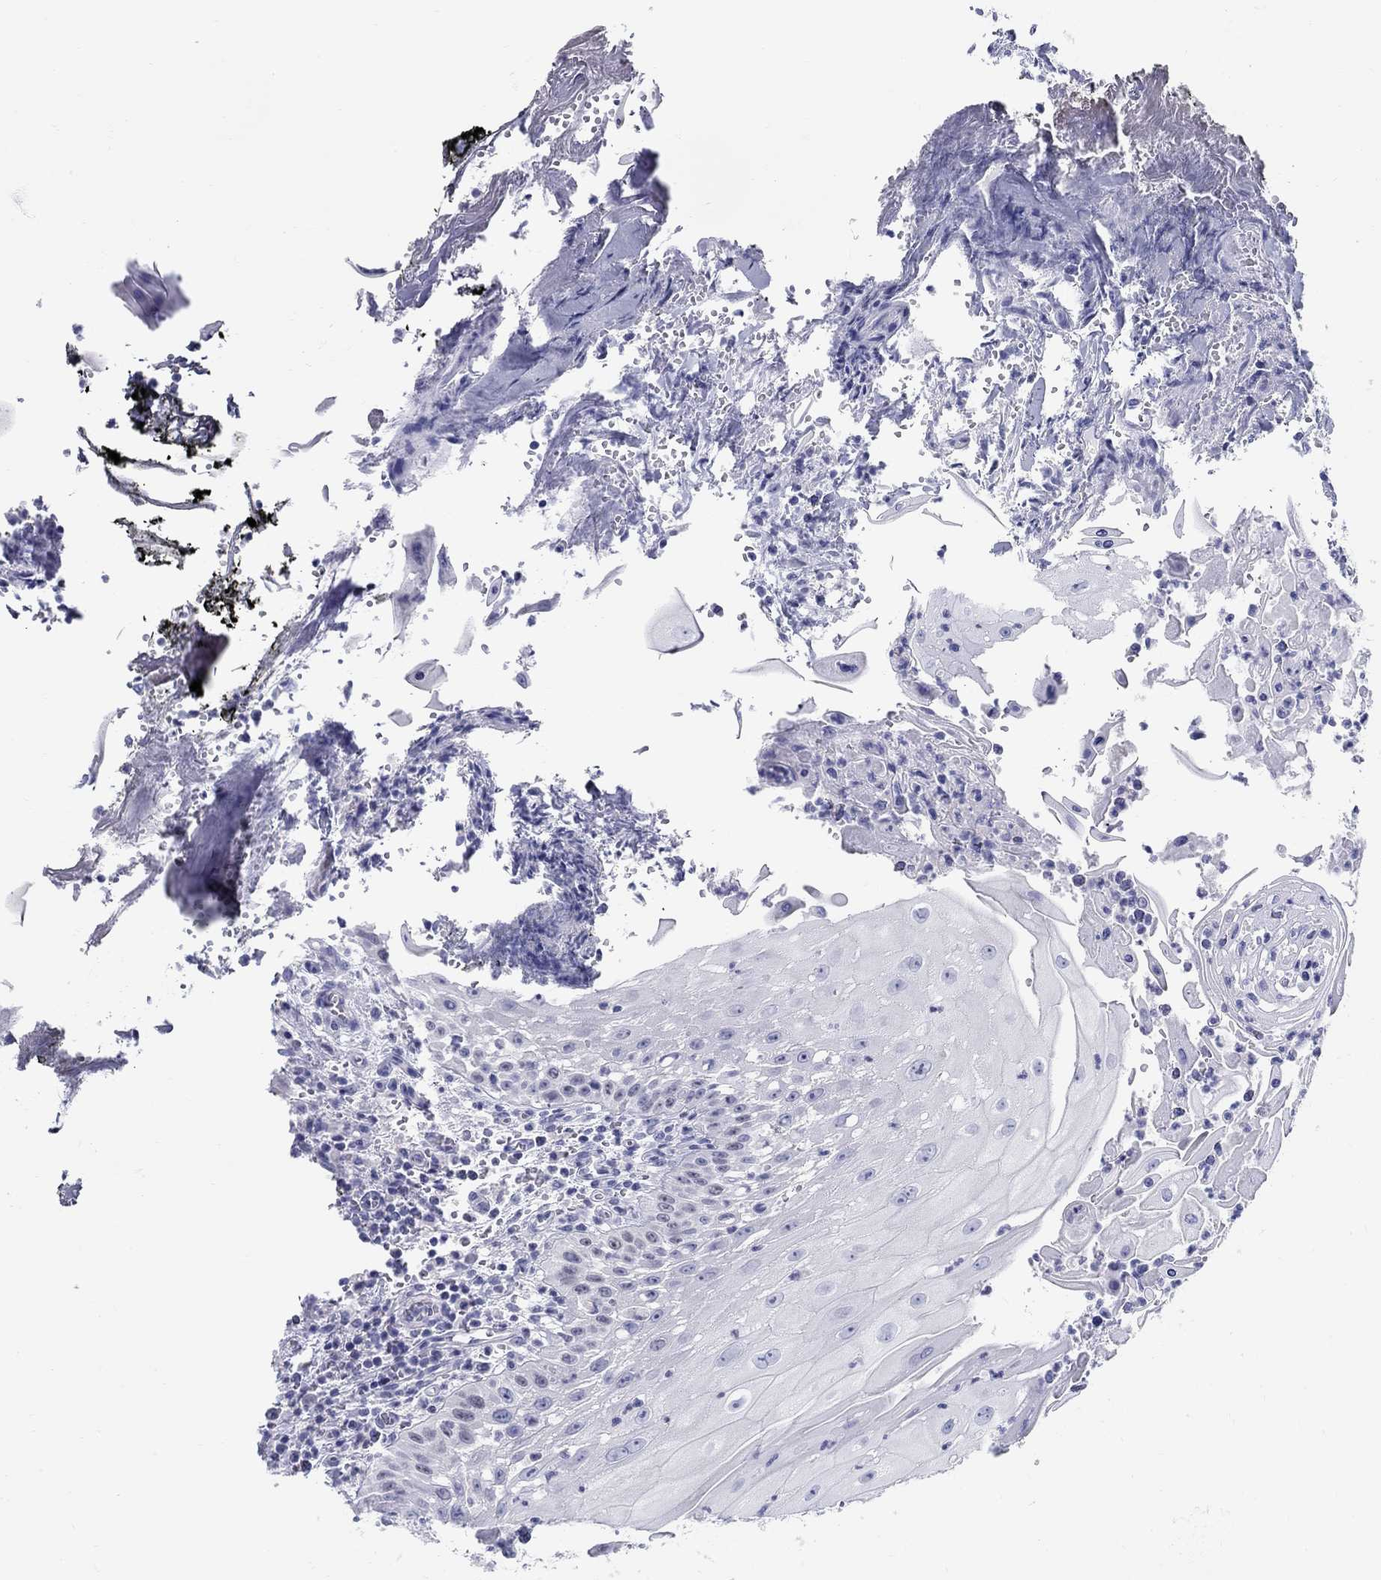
{"staining": {"intensity": "negative", "quantity": "none", "location": "none"}, "tissue": "head and neck cancer", "cell_type": "Tumor cells", "image_type": "cancer", "snomed": [{"axis": "morphology", "description": "Squamous cell carcinoma, NOS"}, {"axis": "topography", "description": "Oral tissue"}, {"axis": "topography", "description": "Head-Neck"}], "caption": "An IHC photomicrograph of squamous cell carcinoma (head and neck) is shown. There is no staining in tumor cells of squamous cell carcinoma (head and neck).", "gene": "LAMP5", "patient": {"sex": "male", "age": 58}}